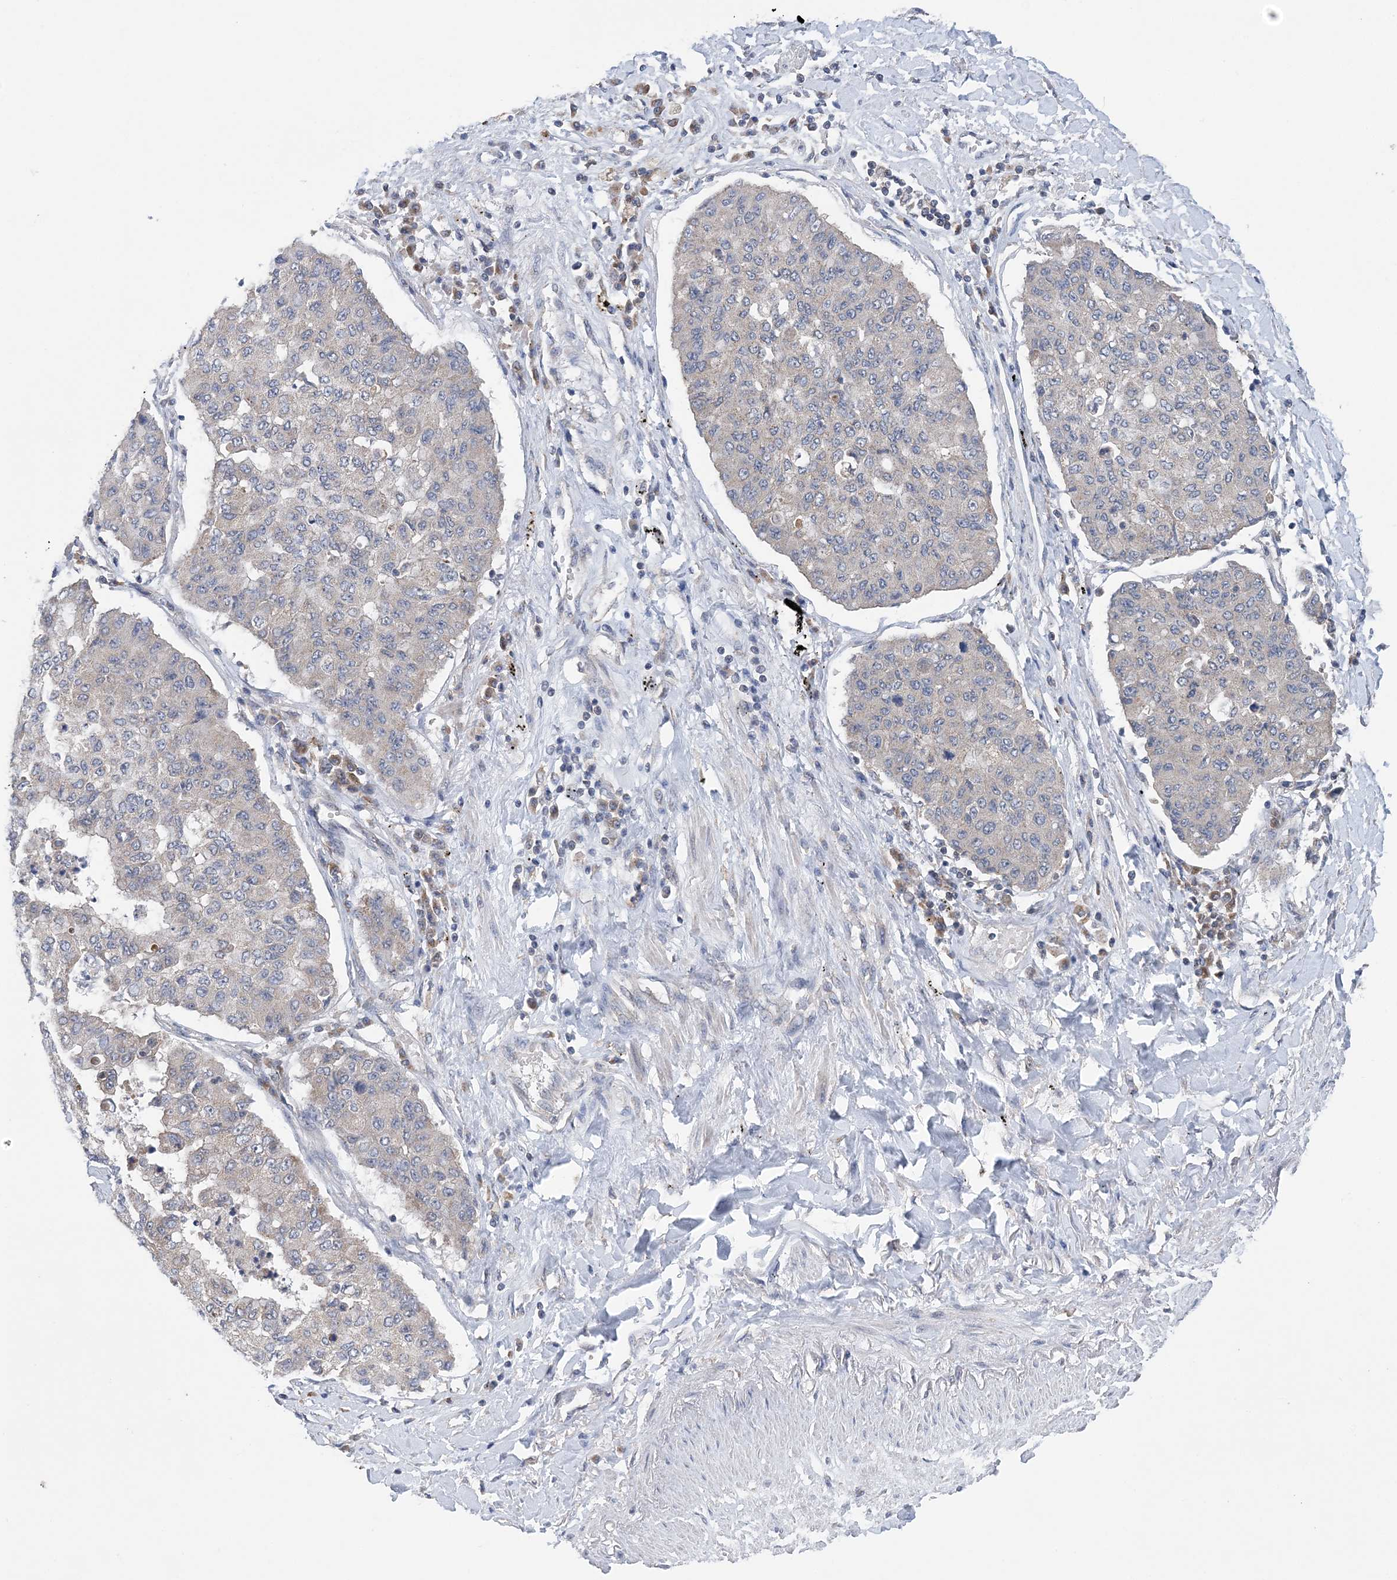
{"staining": {"intensity": "negative", "quantity": "none", "location": "none"}, "tissue": "lung cancer", "cell_type": "Tumor cells", "image_type": "cancer", "snomed": [{"axis": "morphology", "description": "Squamous cell carcinoma, NOS"}, {"axis": "topography", "description": "Lung"}], "caption": "This is an immunohistochemistry (IHC) photomicrograph of human lung cancer (squamous cell carcinoma). There is no expression in tumor cells.", "gene": "COPE", "patient": {"sex": "male", "age": 74}}